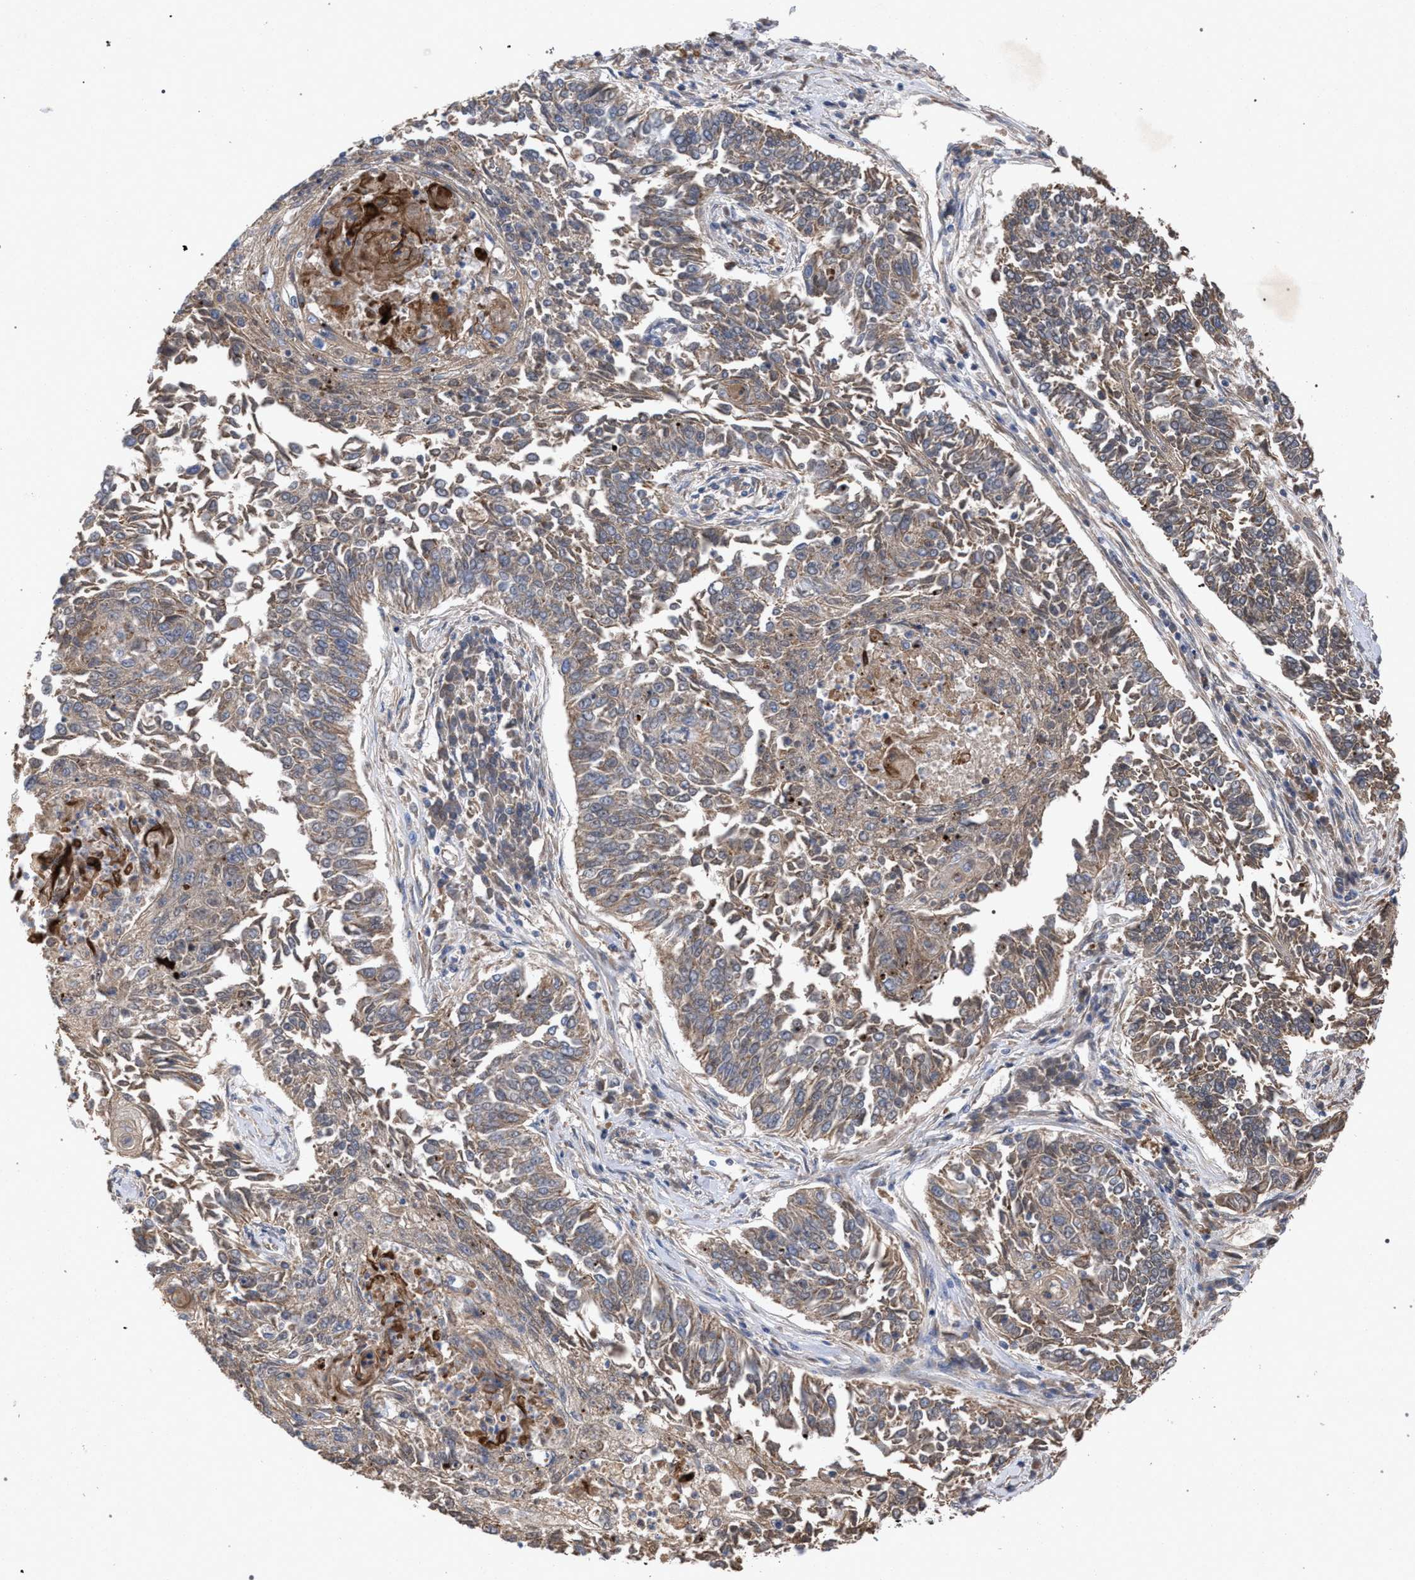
{"staining": {"intensity": "weak", "quantity": ">75%", "location": "cytoplasmic/membranous"}, "tissue": "lung cancer", "cell_type": "Tumor cells", "image_type": "cancer", "snomed": [{"axis": "morphology", "description": "Normal tissue, NOS"}, {"axis": "morphology", "description": "Squamous cell carcinoma, NOS"}, {"axis": "topography", "description": "Cartilage tissue"}, {"axis": "topography", "description": "Bronchus"}, {"axis": "topography", "description": "Lung"}], "caption": "This histopathology image demonstrates immunohistochemistry staining of squamous cell carcinoma (lung), with low weak cytoplasmic/membranous positivity in approximately >75% of tumor cells.", "gene": "BCL2L12", "patient": {"sex": "female", "age": 49}}